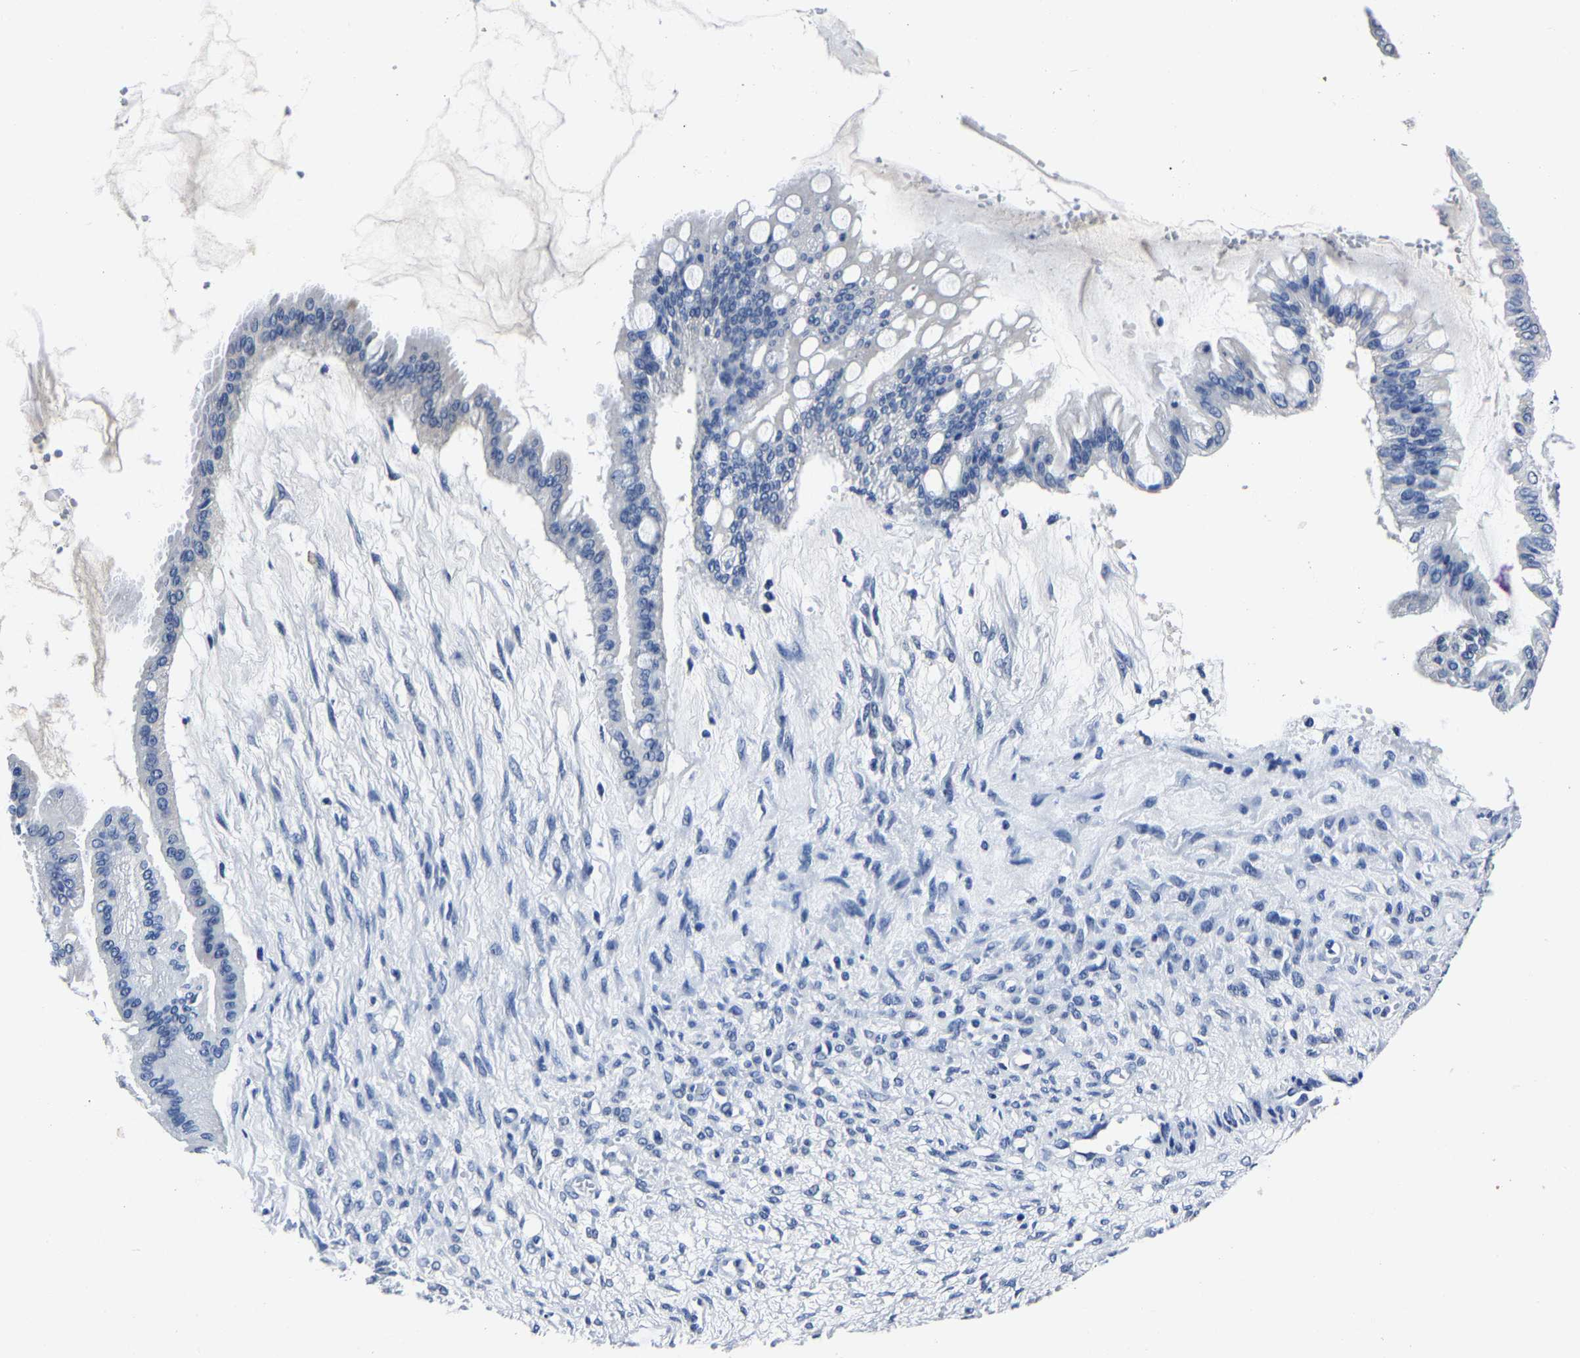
{"staining": {"intensity": "negative", "quantity": "none", "location": "none"}, "tissue": "ovarian cancer", "cell_type": "Tumor cells", "image_type": "cancer", "snomed": [{"axis": "morphology", "description": "Cystadenocarcinoma, mucinous, NOS"}, {"axis": "topography", "description": "Ovary"}], "caption": "A high-resolution photomicrograph shows immunohistochemistry staining of mucinous cystadenocarcinoma (ovarian), which exhibits no significant positivity in tumor cells. (DAB (3,3'-diaminobenzidine) immunohistochemistry (IHC) visualized using brightfield microscopy, high magnification).", "gene": "PSPH", "patient": {"sex": "female", "age": 73}}